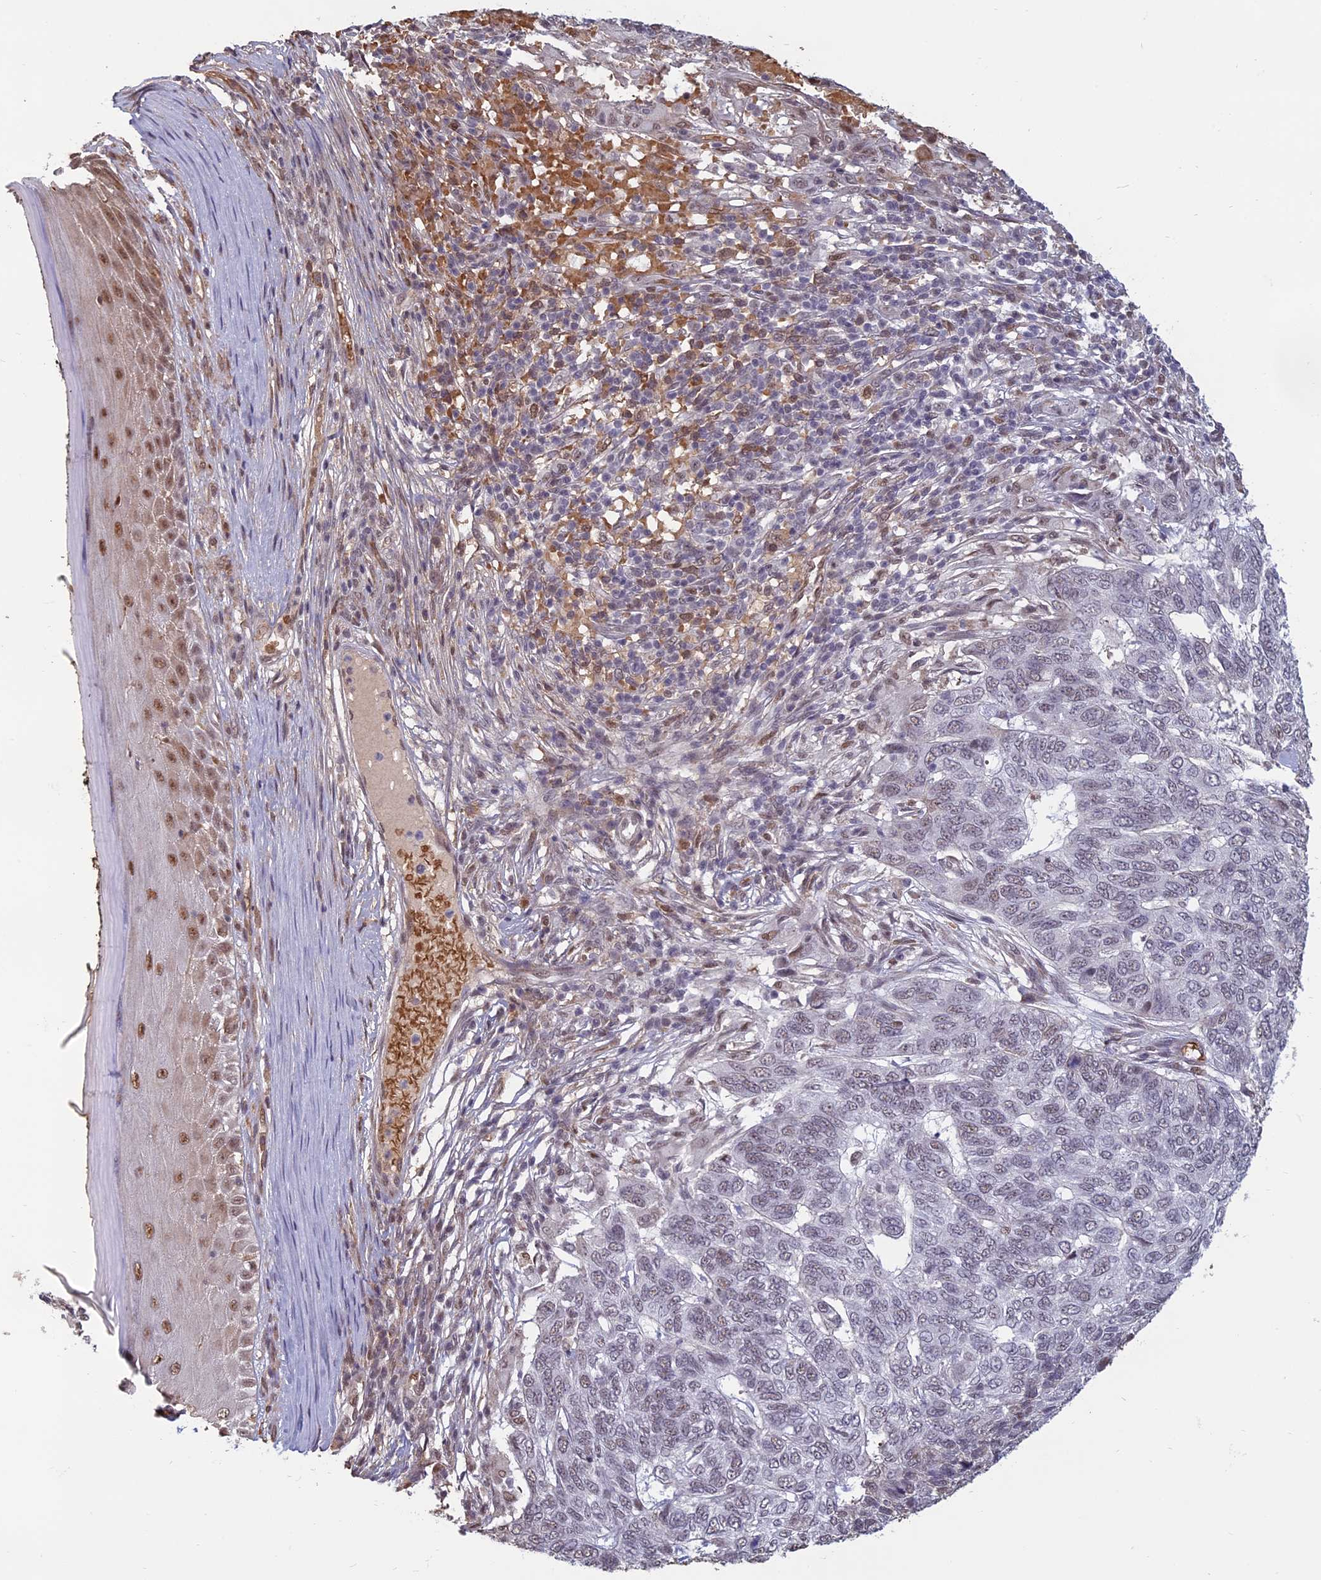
{"staining": {"intensity": "weak", "quantity": "25%-75%", "location": "nuclear"}, "tissue": "skin cancer", "cell_type": "Tumor cells", "image_type": "cancer", "snomed": [{"axis": "morphology", "description": "Basal cell carcinoma"}, {"axis": "topography", "description": "Skin"}], "caption": "The photomicrograph reveals staining of skin cancer (basal cell carcinoma), revealing weak nuclear protein positivity (brown color) within tumor cells. Using DAB (brown) and hematoxylin (blue) stains, captured at high magnification using brightfield microscopy.", "gene": "MFAP1", "patient": {"sex": "female", "age": 65}}